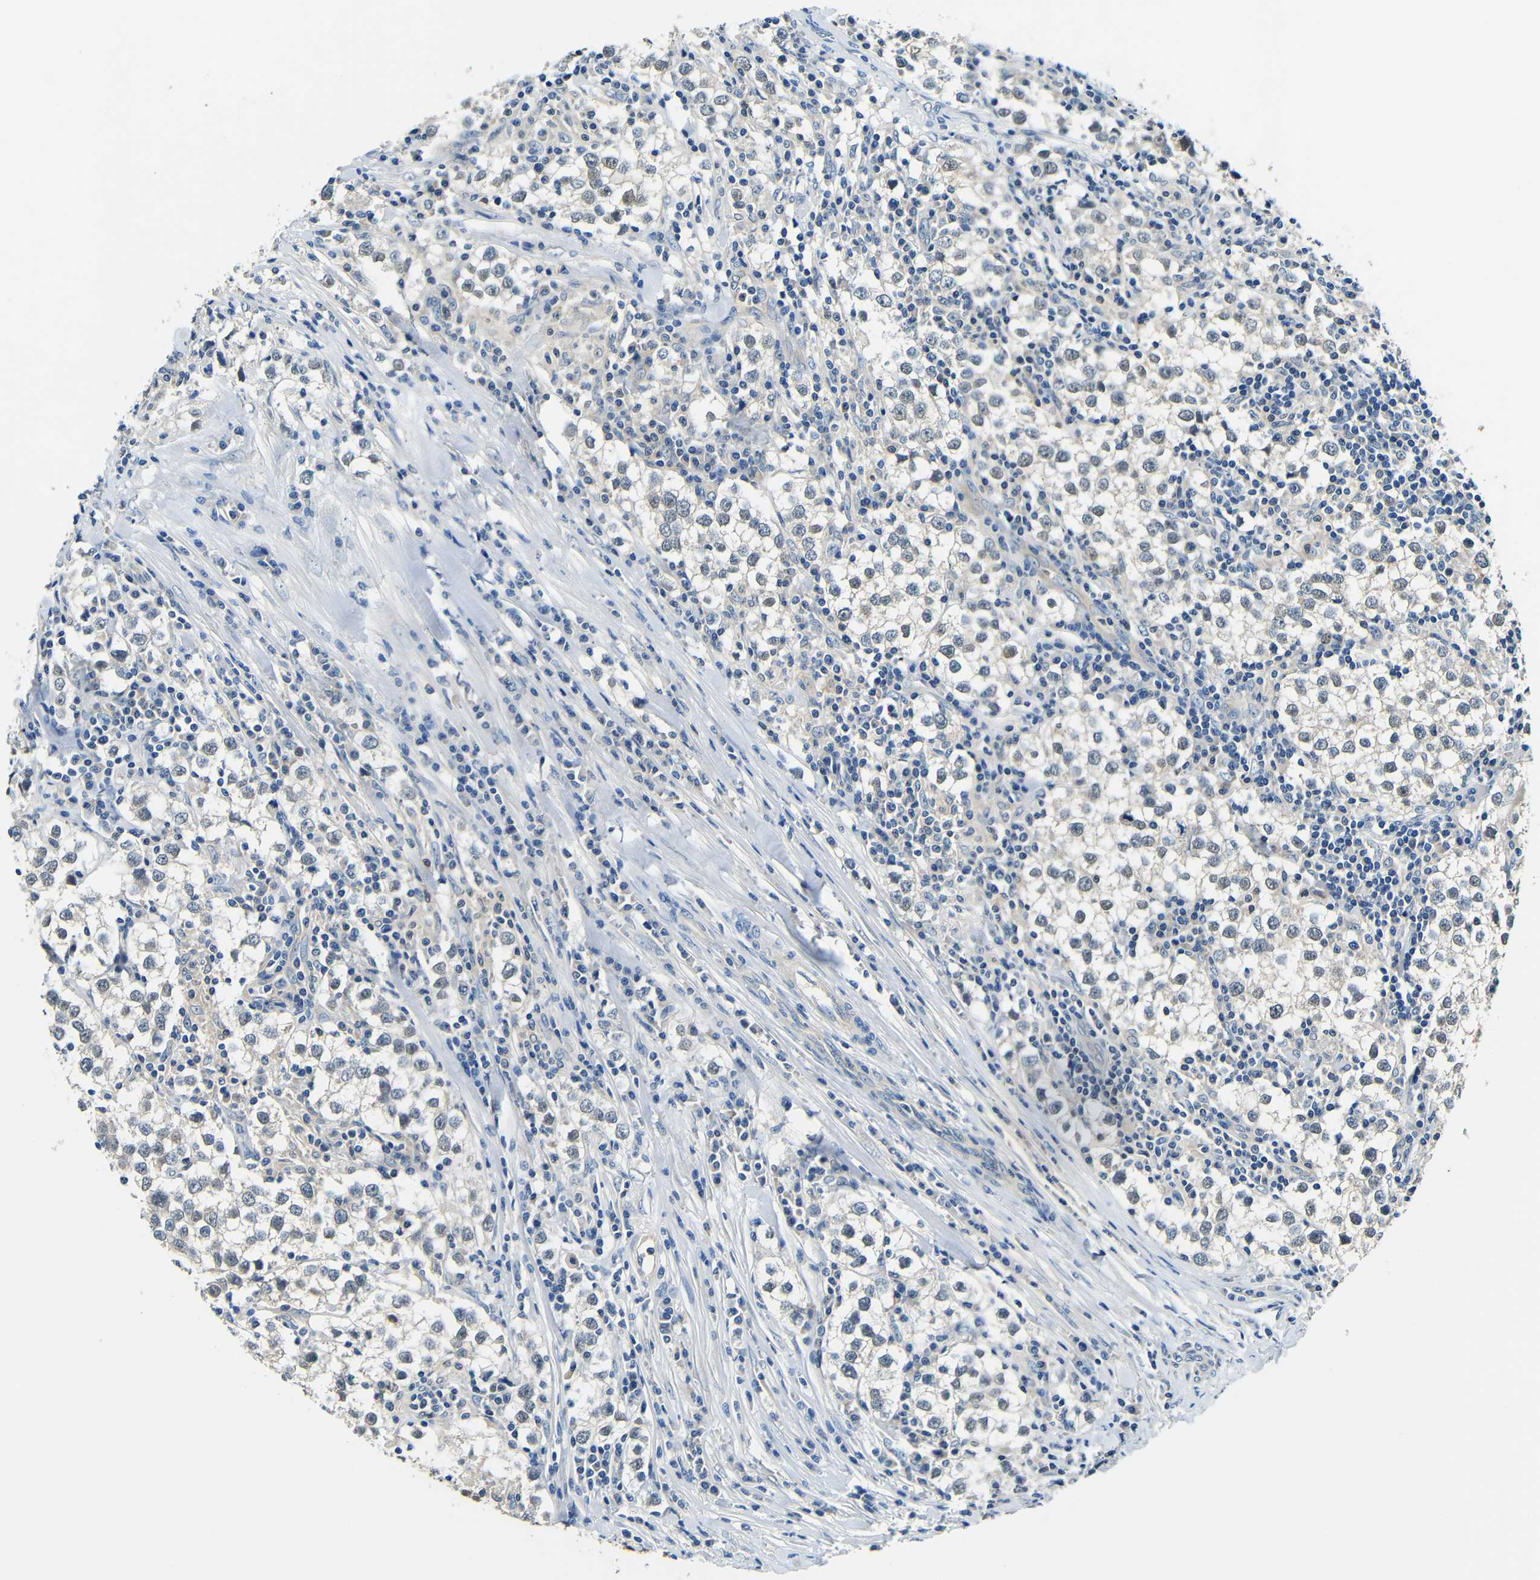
{"staining": {"intensity": "weak", "quantity": "<25%", "location": "nuclear"}, "tissue": "testis cancer", "cell_type": "Tumor cells", "image_type": "cancer", "snomed": [{"axis": "morphology", "description": "Seminoma, NOS"}, {"axis": "morphology", "description": "Carcinoma, Embryonal, NOS"}, {"axis": "topography", "description": "Testis"}], "caption": "Testis seminoma stained for a protein using IHC displays no positivity tumor cells.", "gene": "ADAP1", "patient": {"sex": "male", "age": 36}}